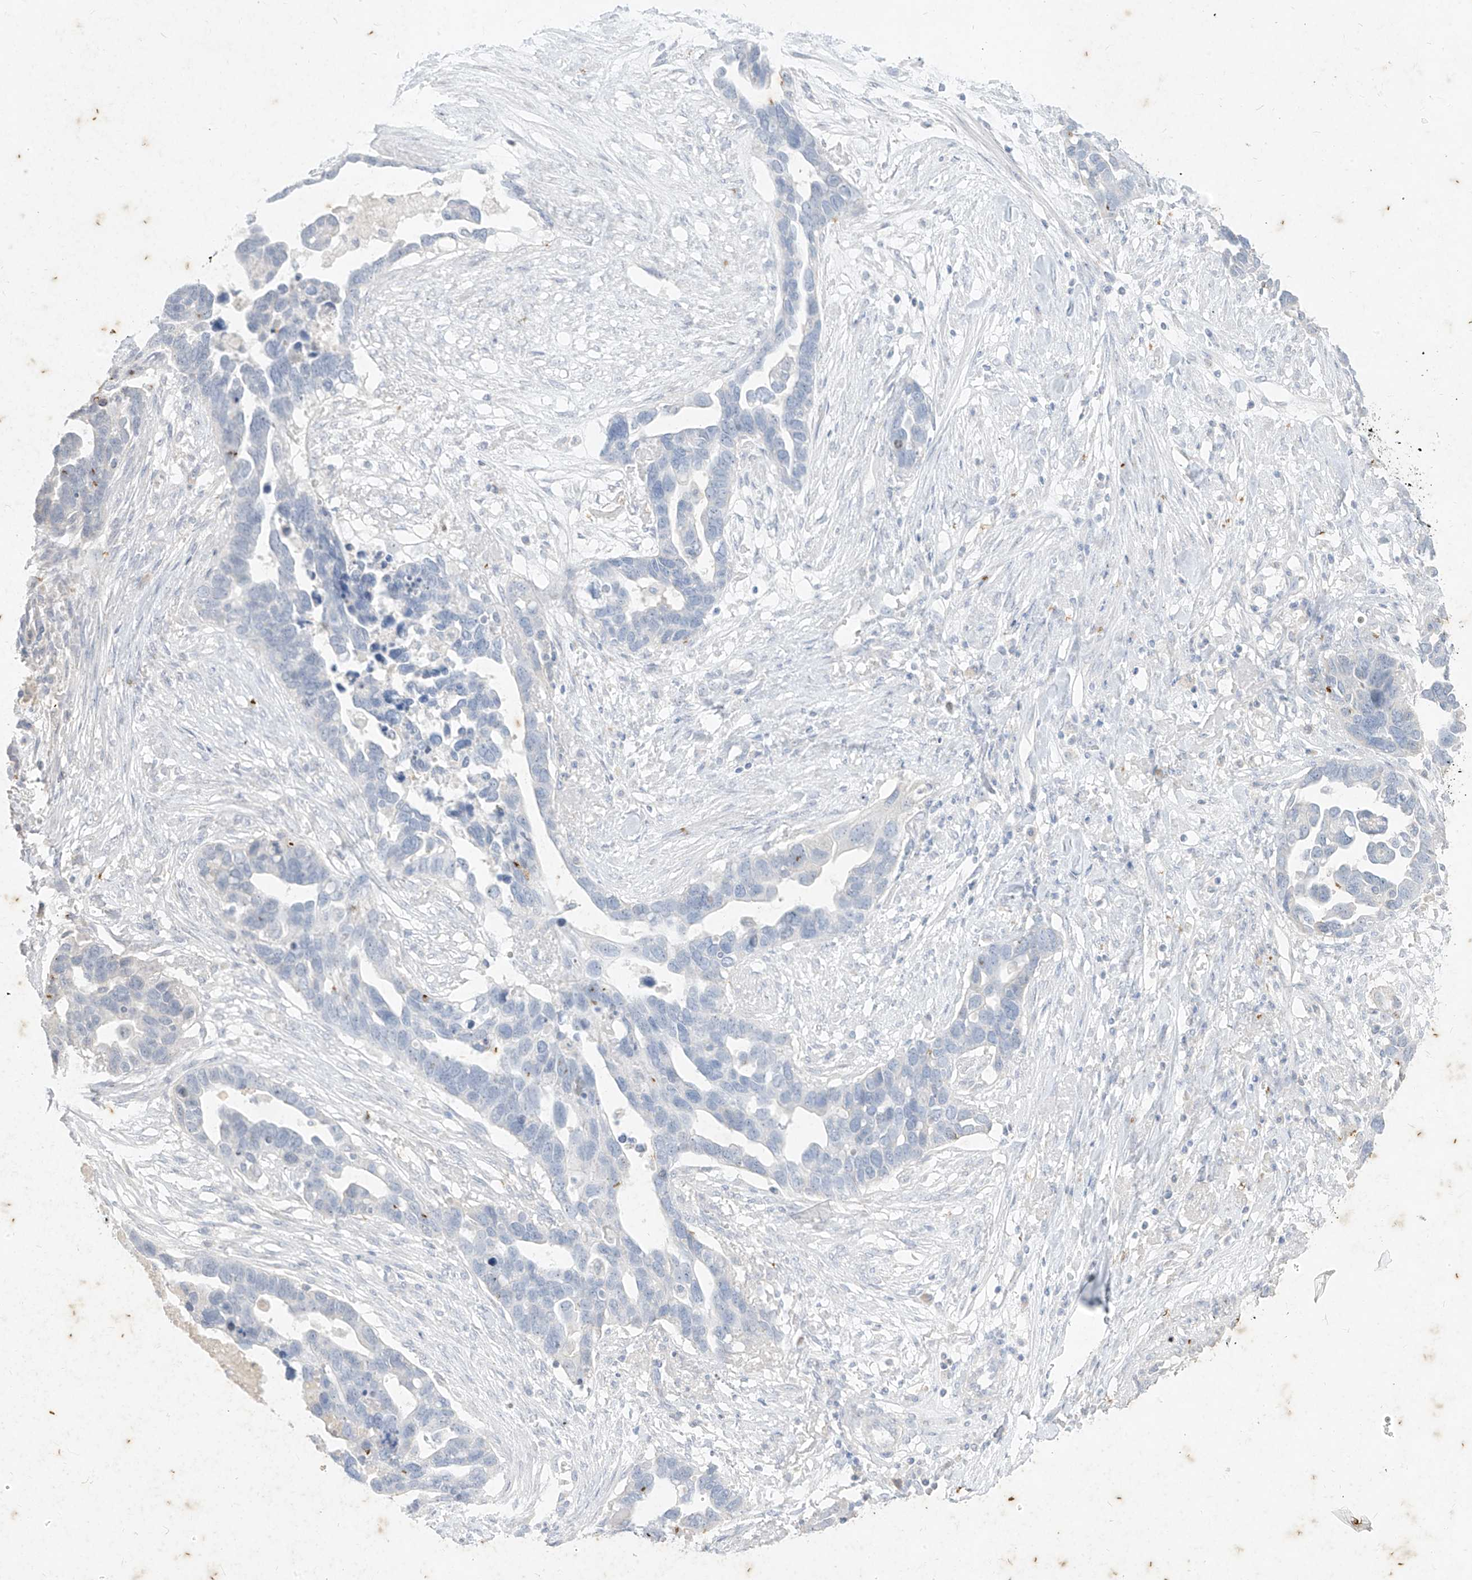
{"staining": {"intensity": "negative", "quantity": "none", "location": "none"}, "tissue": "ovarian cancer", "cell_type": "Tumor cells", "image_type": "cancer", "snomed": [{"axis": "morphology", "description": "Cystadenocarcinoma, serous, NOS"}, {"axis": "topography", "description": "Ovary"}], "caption": "Immunohistochemistry of ovarian cancer (serous cystadenocarcinoma) reveals no positivity in tumor cells. (Immunohistochemistry (ihc), brightfield microscopy, high magnification).", "gene": "TGM4", "patient": {"sex": "female", "age": 54}}